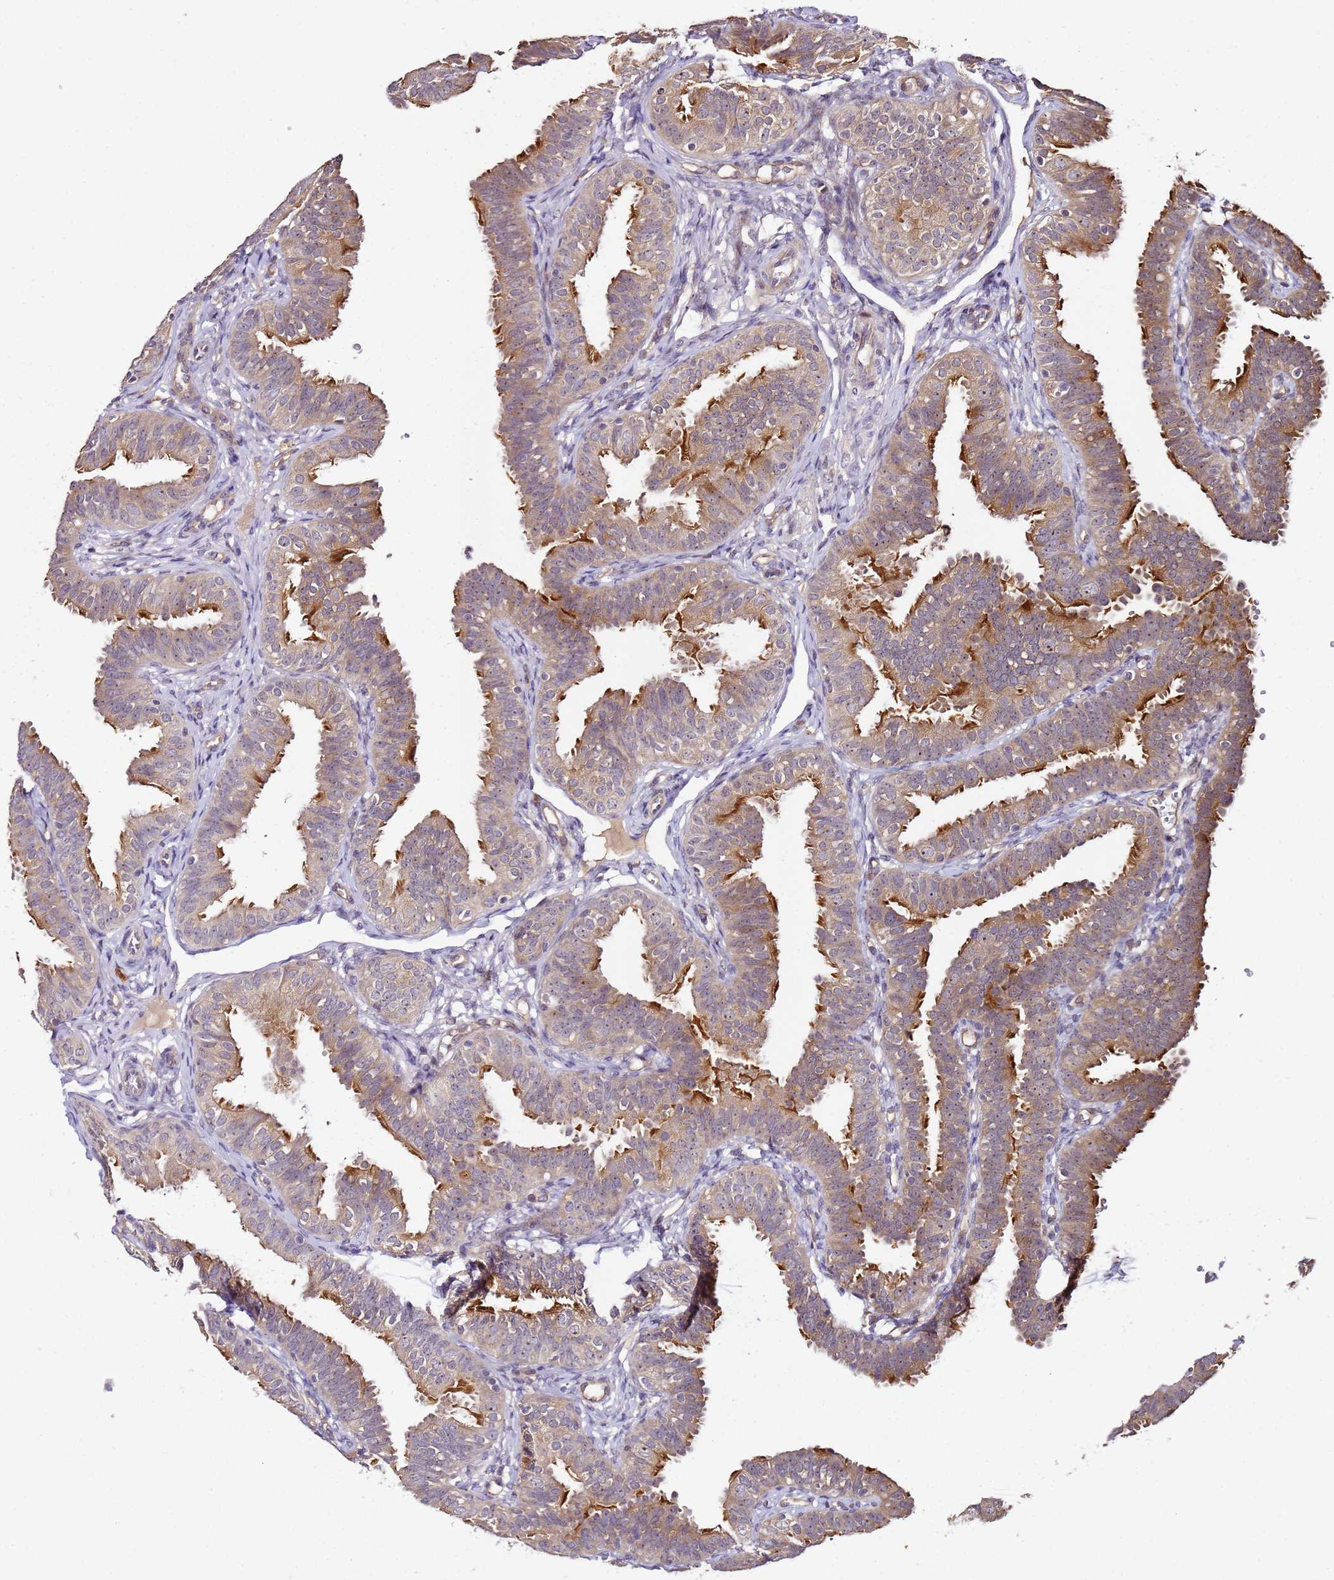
{"staining": {"intensity": "moderate", "quantity": ">75%", "location": "cytoplasmic/membranous"}, "tissue": "fallopian tube", "cell_type": "Glandular cells", "image_type": "normal", "snomed": [{"axis": "morphology", "description": "Normal tissue, NOS"}, {"axis": "topography", "description": "Fallopian tube"}], "caption": "High-power microscopy captured an IHC micrograph of unremarkable fallopian tube, revealing moderate cytoplasmic/membranous expression in about >75% of glandular cells.", "gene": "DDX27", "patient": {"sex": "female", "age": 35}}